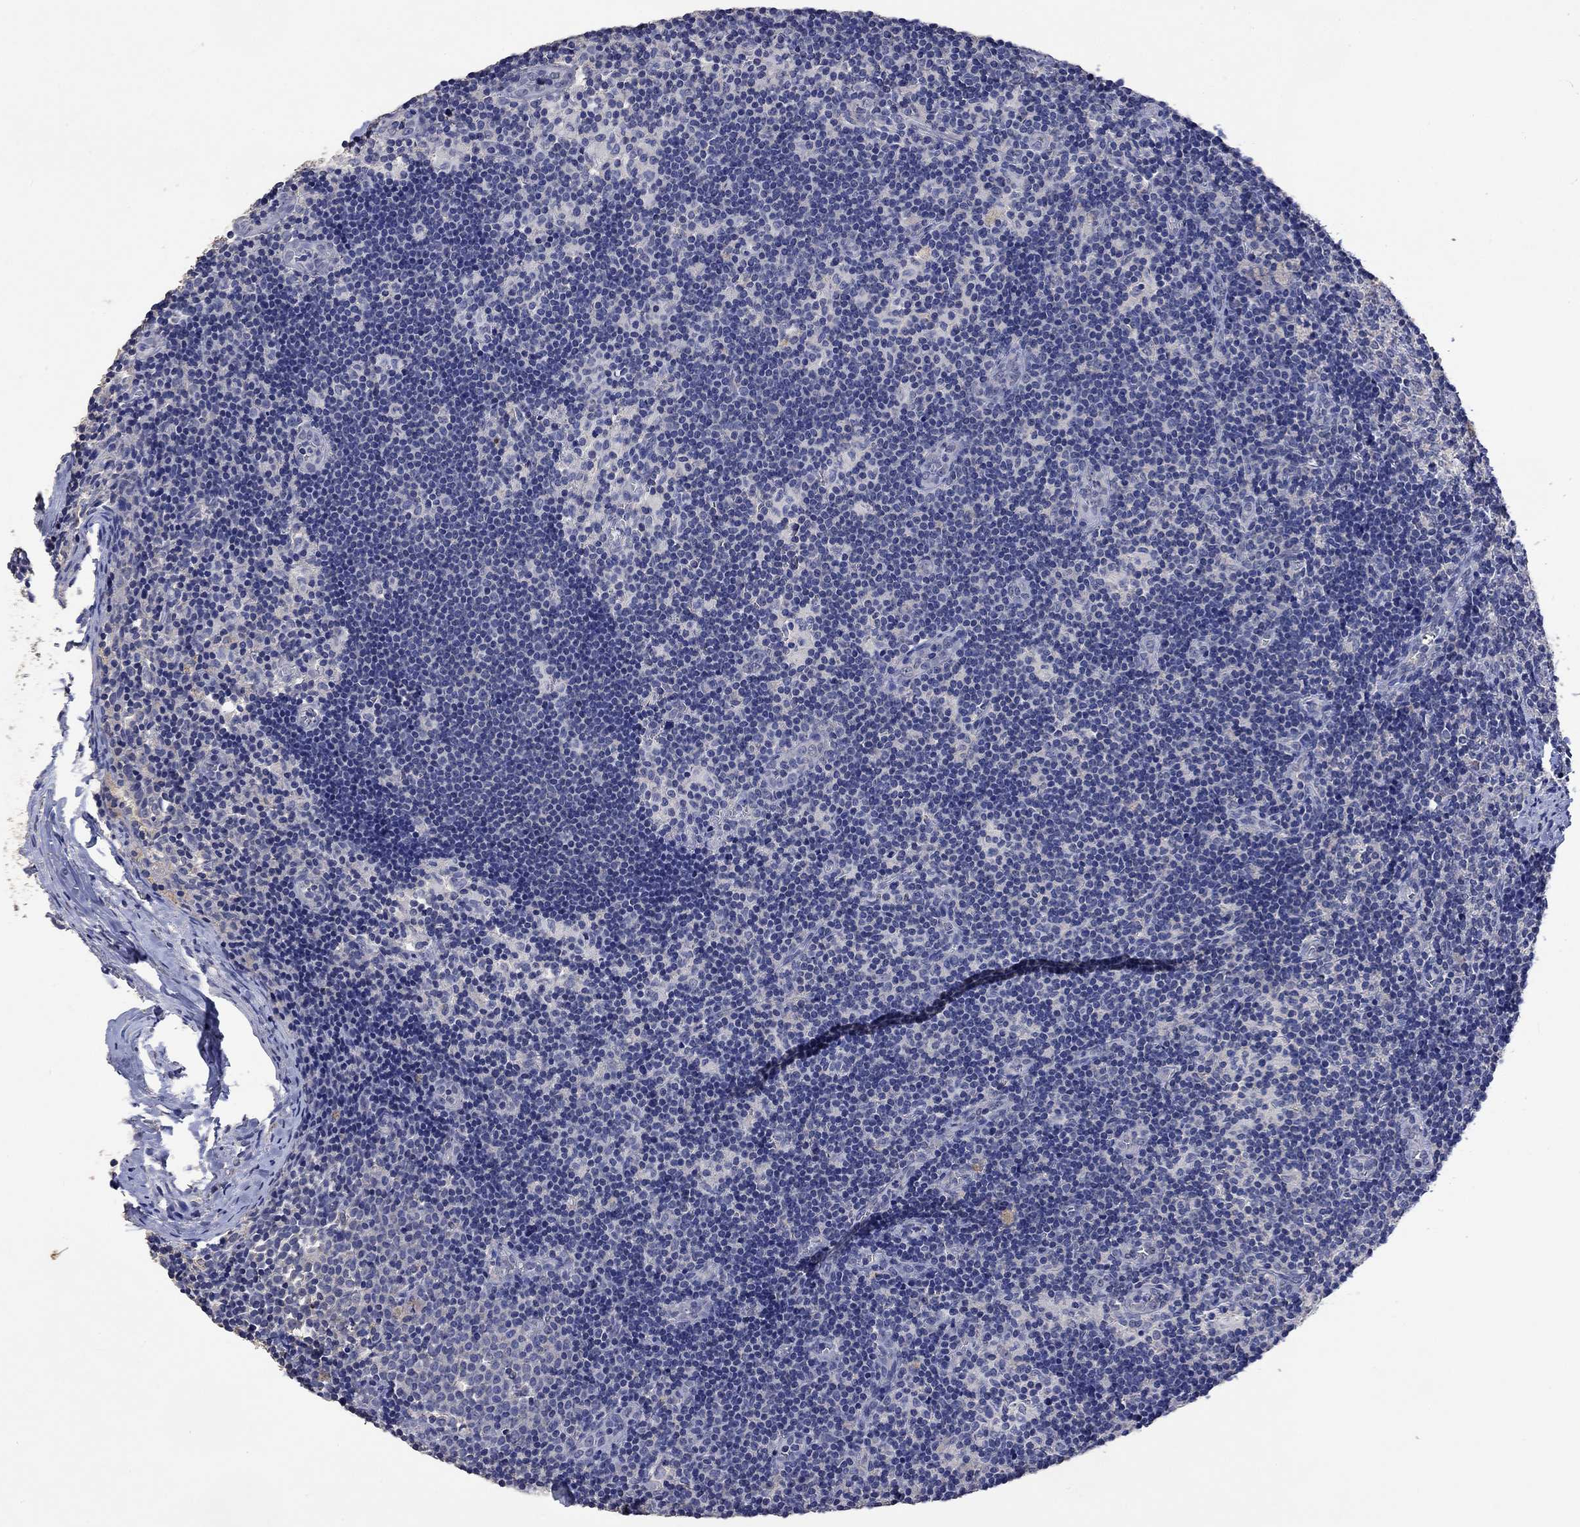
{"staining": {"intensity": "negative", "quantity": "none", "location": "none"}, "tissue": "lymph node", "cell_type": "Germinal center cells", "image_type": "normal", "snomed": [{"axis": "morphology", "description": "Normal tissue, NOS"}, {"axis": "topography", "description": "Lymph node"}], "caption": "Immunohistochemistry photomicrograph of unremarkable lymph node stained for a protein (brown), which reveals no positivity in germinal center cells.", "gene": "PTPN20", "patient": {"sex": "female", "age": 52}}